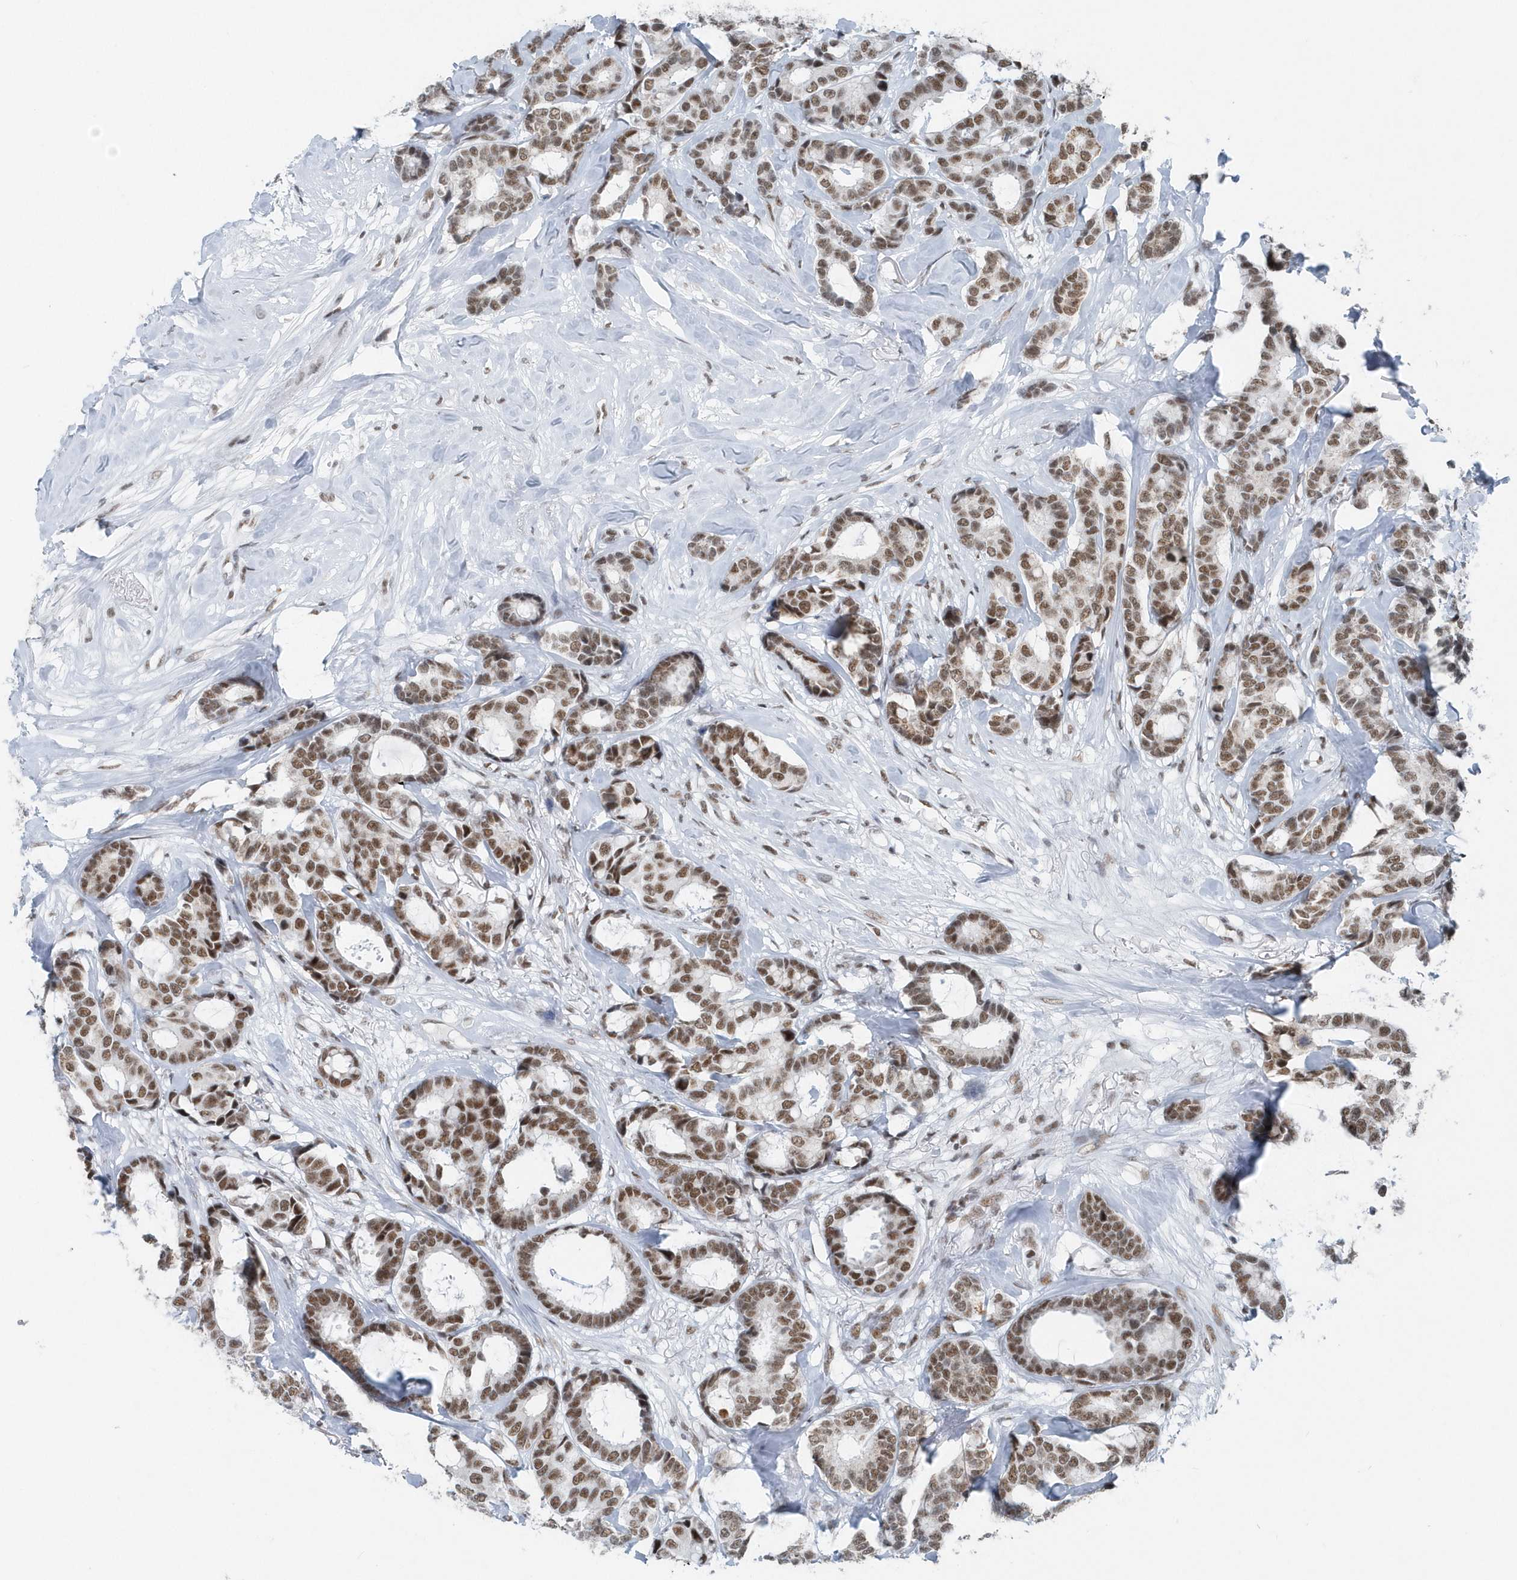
{"staining": {"intensity": "moderate", "quantity": ">75%", "location": "nuclear"}, "tissue": "breast cancer", "cell_type": "Tumor cells", "image_type": "cancer", "snomed": [{"axis": "morphology", "description": "Duct carcinoma"}, {"axis": "topography", "description": "Breast"}], "caption": "Protein expression analysis of breast cancer (intraductal carcinoma) reveals moderate nuclear staining in approximately >75% of tumor cells. Immunohistochemistry (ihc) stains the protein in brown and the nuclei are stained blue.", "gene": "FIP1L1", "patient": {"sex": "female", "age": 87}}